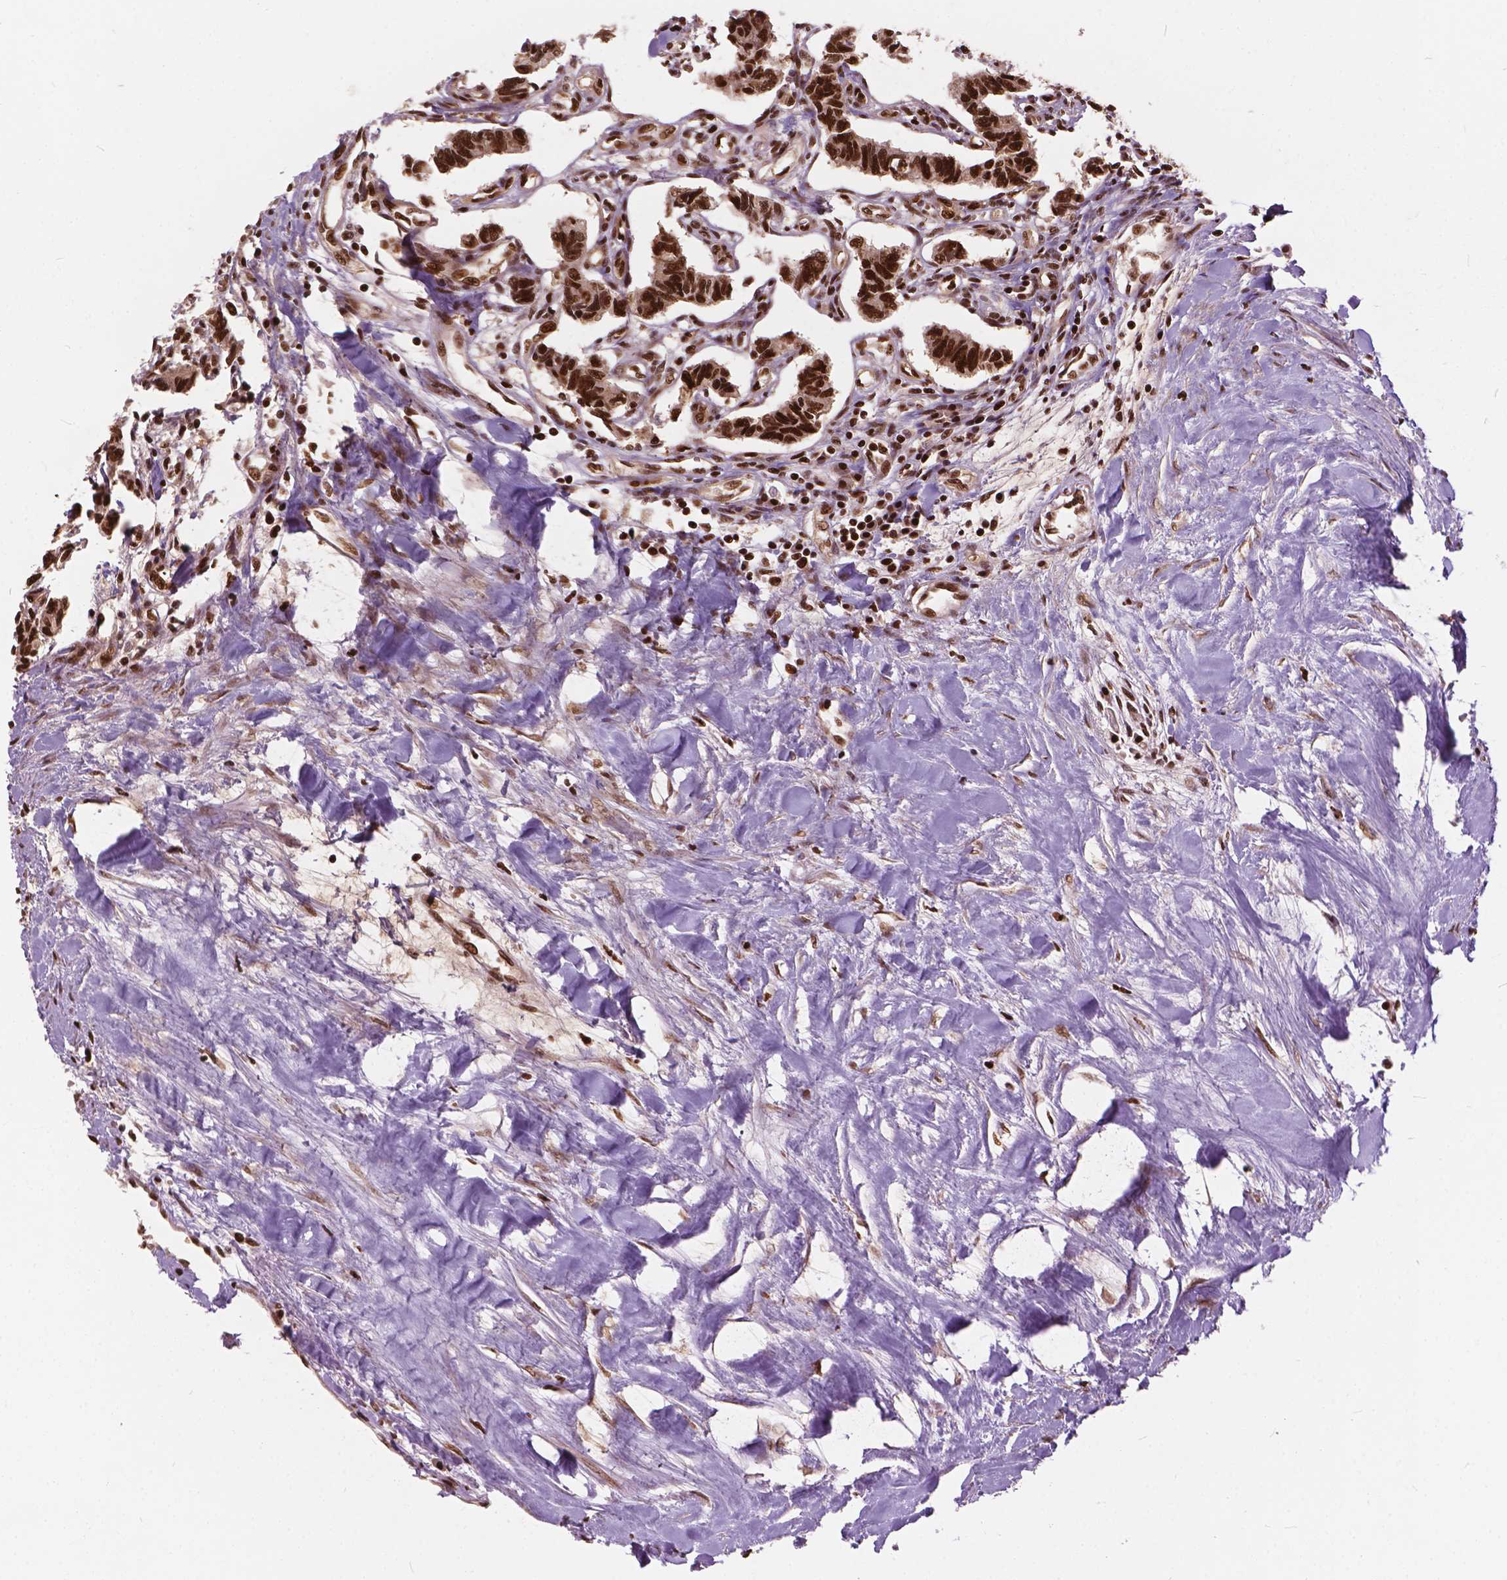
{"staining": {"intensity": "moderate", "quantity": ">75%", "location": "nuclear"}, "tissue": "carcinoid", "cell_type": "Tumor cells", "image_type": "cancer", "snomed": [{"axis": "morphology", "description": "Carcinoid, malignant, NOS"}, {"axis": "topography", "description": "Kidney"}], "caption": "A photomicrograph showing moderate nuclear expression in about >75% of tumor cells in malignant carcinoid, as visualized by brown immunohistochemical staining.", "gene": "ANP32B", "patient": {"sex": "female", "age": 41}}